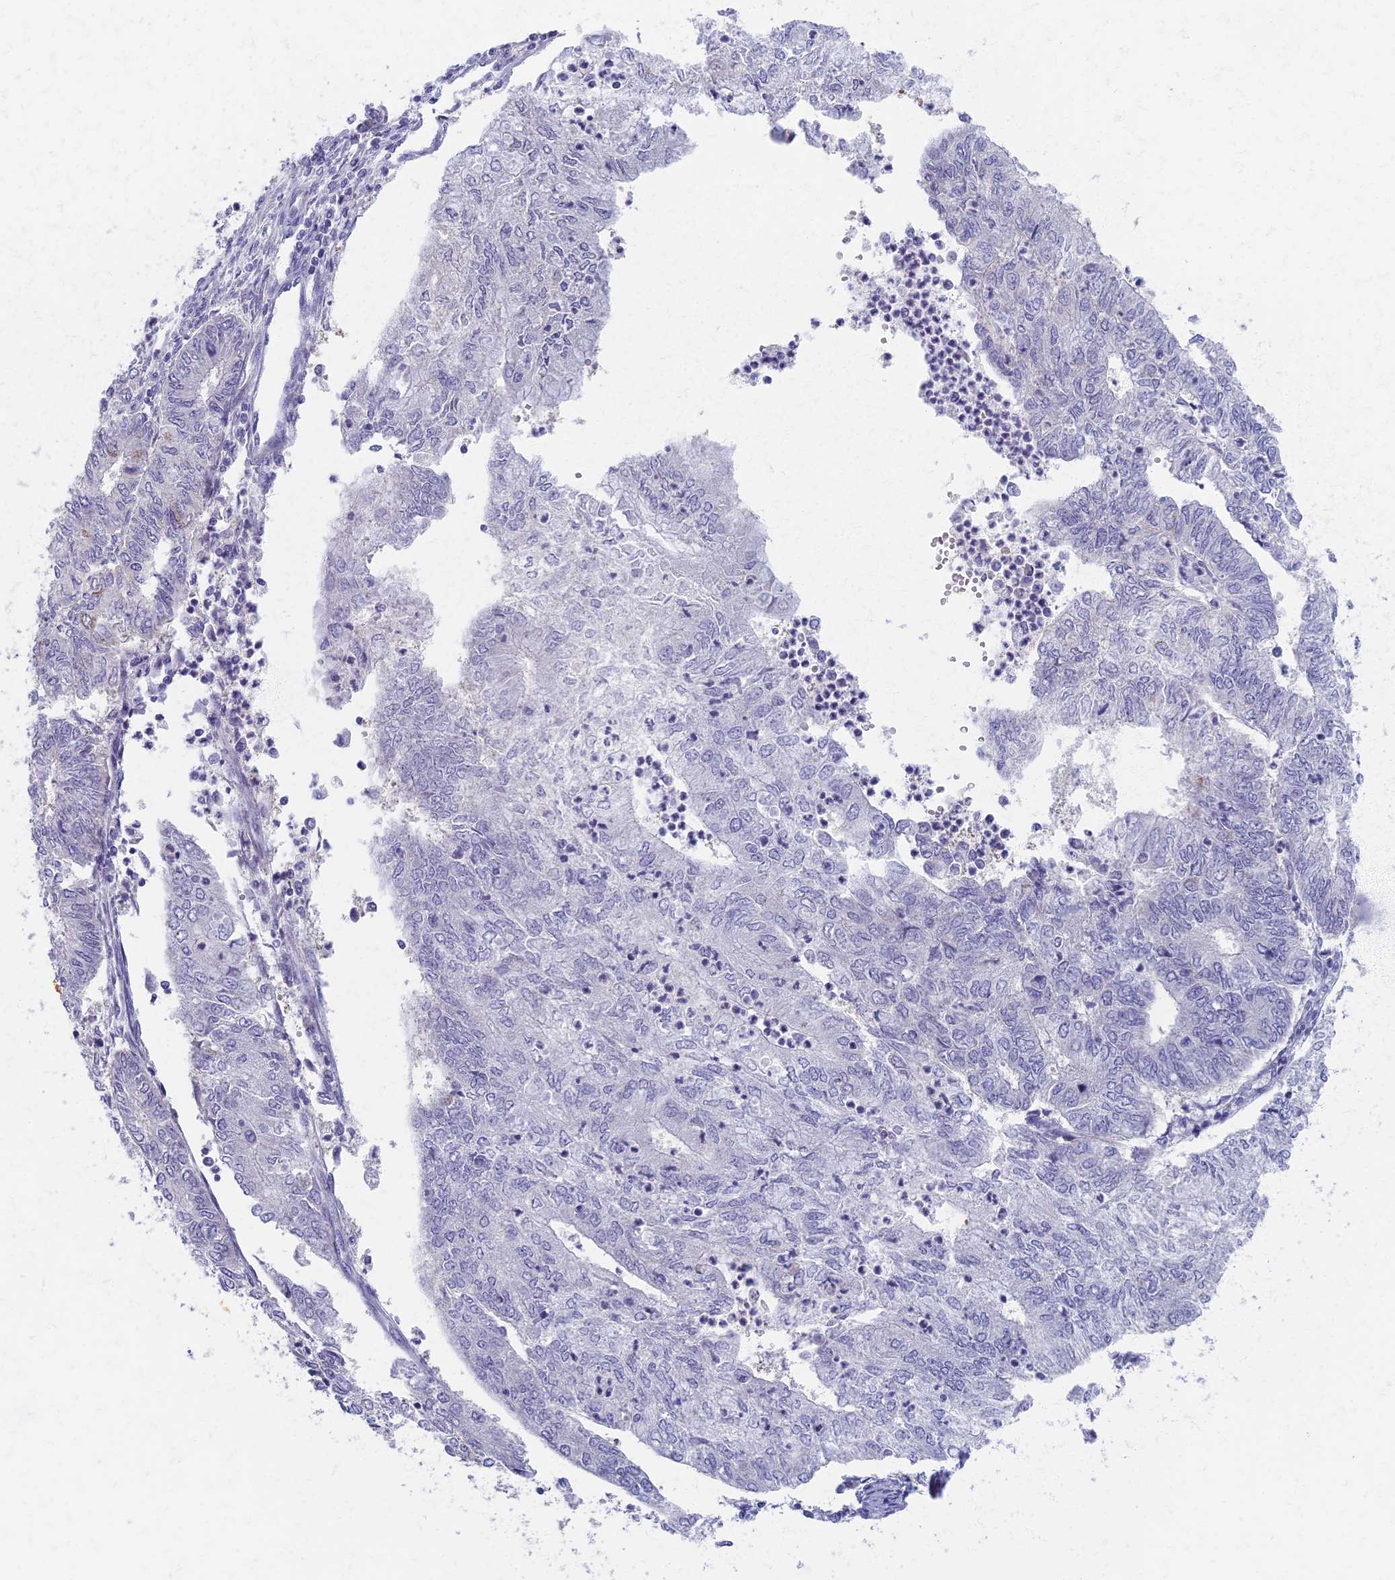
{"staining": {"intensity": "weak", "quantity": "<25%", "location": "cytoplasmic/membranous"}, "tissue": "endometrial cancer", "cell_type": "Tumor cells", "image_type": "cancer", "snomed": [{"axis": "morphology", "description": "Adenocarcinoma, NOS"}, {"axis": "topography", "description": "Endometrium"}], "caption": "Endometrial cancer was stained to show a protein in brown. There is no significant positivity in tumor cells.", "gene": "AP4E1", "patient": {"sex": "female", "age": 68}}